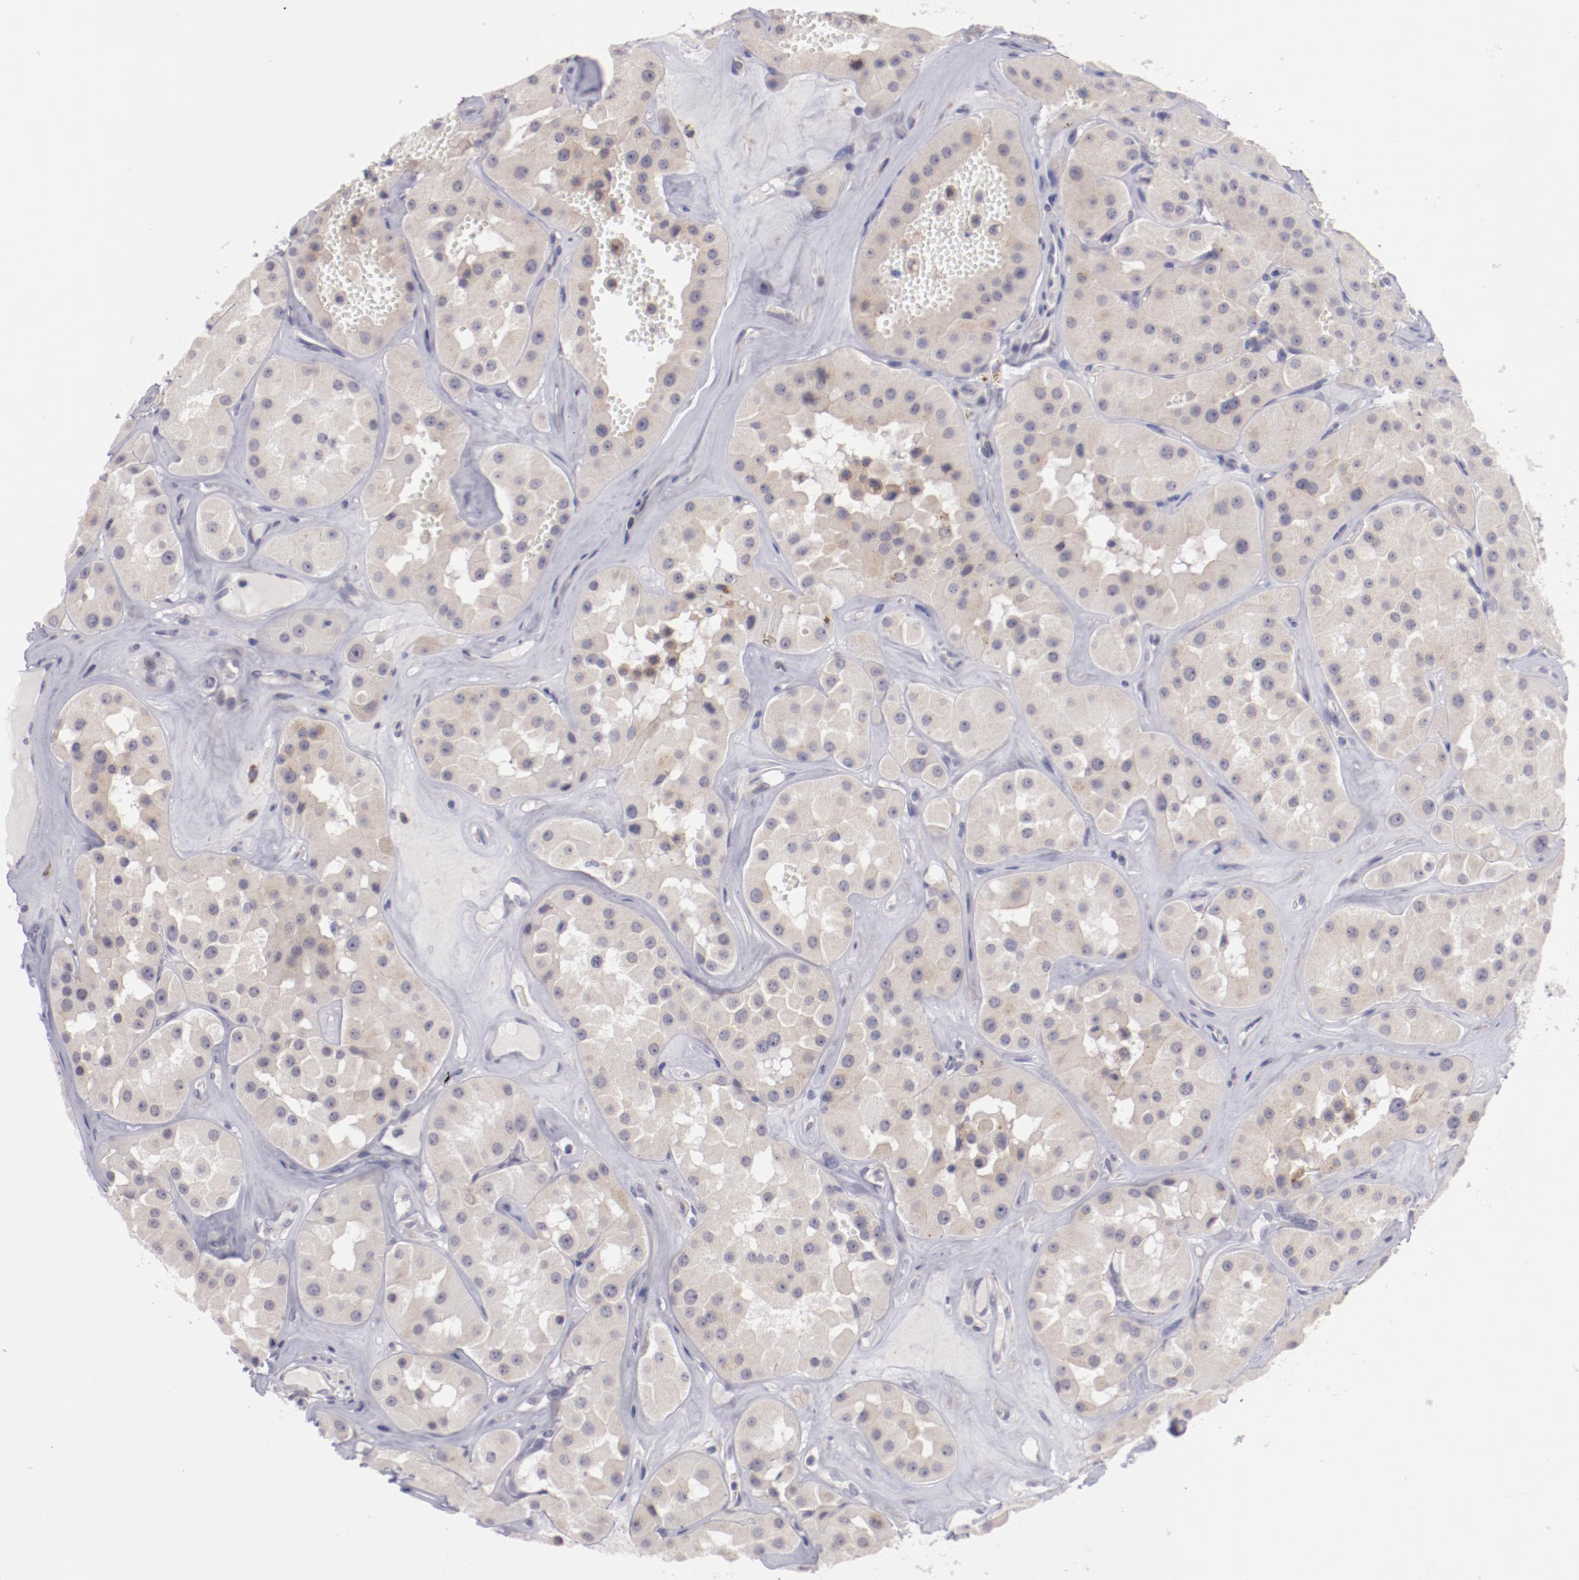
{"staining": {"intensity": "weak", "quantity": ">75%", "location": "cytoplasmic/membranous"}, "tissue": "renal cancer", "cell_type": "Tumor cells", "image_type": "cancer", "snomed": [{"axis": "morphology", "description": "Adenocarcinoma, uncertain malignant potential"}, {"axis": "topography", "description": "Kidney"}], "caption": "Immunohistochemistry (IHC) (DAB) staining of human renal cancer displays weak cytoplasmic/membranous protein positivity in approximately >75% of tumor cells.", "gene": "TRAF3", "patient": {"sex": "male", "age": 63}}